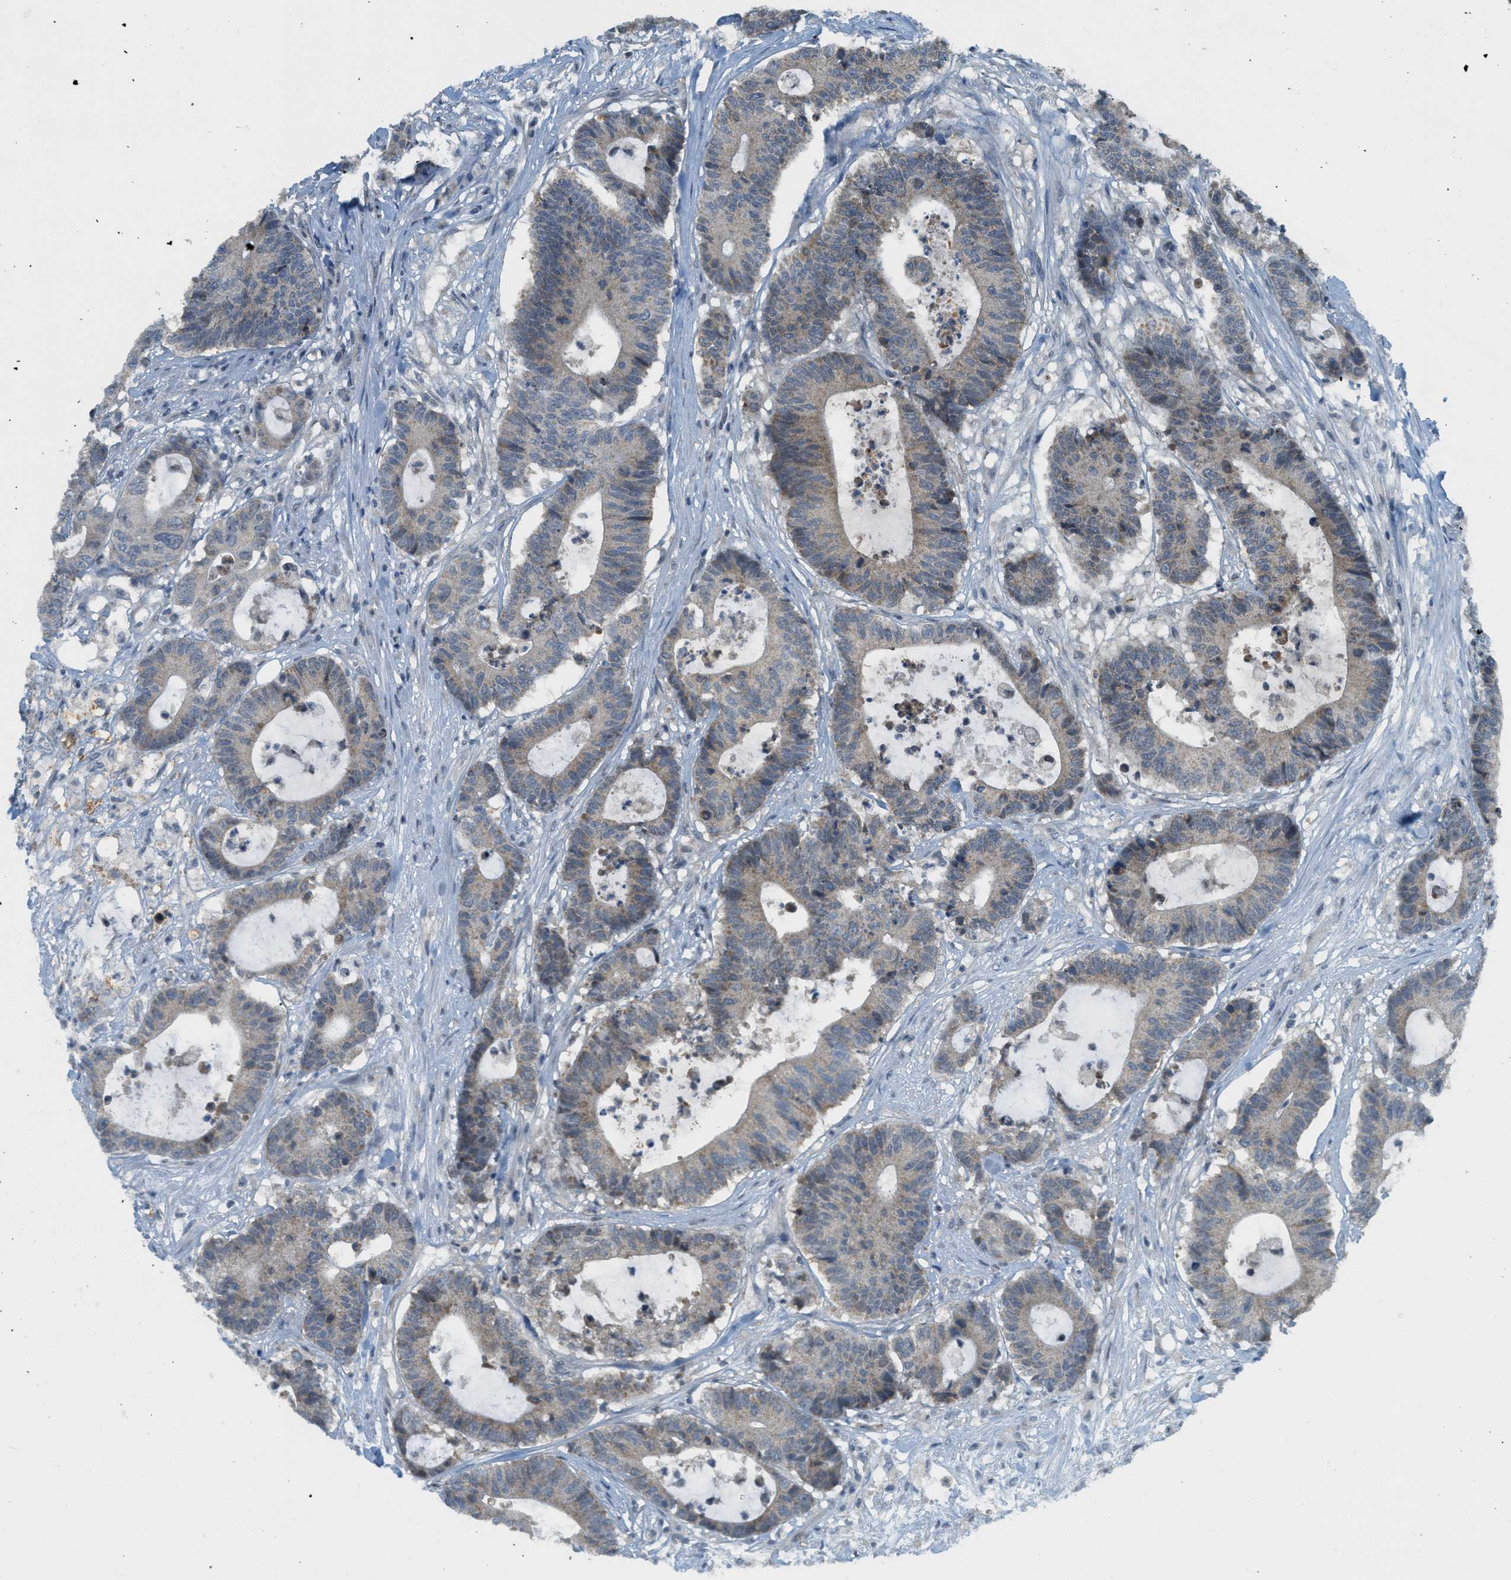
{"staining": {"intensity": "weak", "quantity": "25%-75%", "location": "cytoplasmic/membranous"}, "tissue": "colorectal cancer", "cell_type": "Tumor cells", "image_type": "cancer", "snomed": [{"axis": "morphology", "description": "Adenocarcinoma, NOS"}, {"axis": "topography", "description": "Colon"}], "caption": "This is a micrograph of immunohistochemistry staining of colorectal adenocarcinoma, which shows weak positivity in the cytoplasmic/membranous of tumor cells.", "gene": "TCF20", "patient": {"sex": "female", "age": 84}}